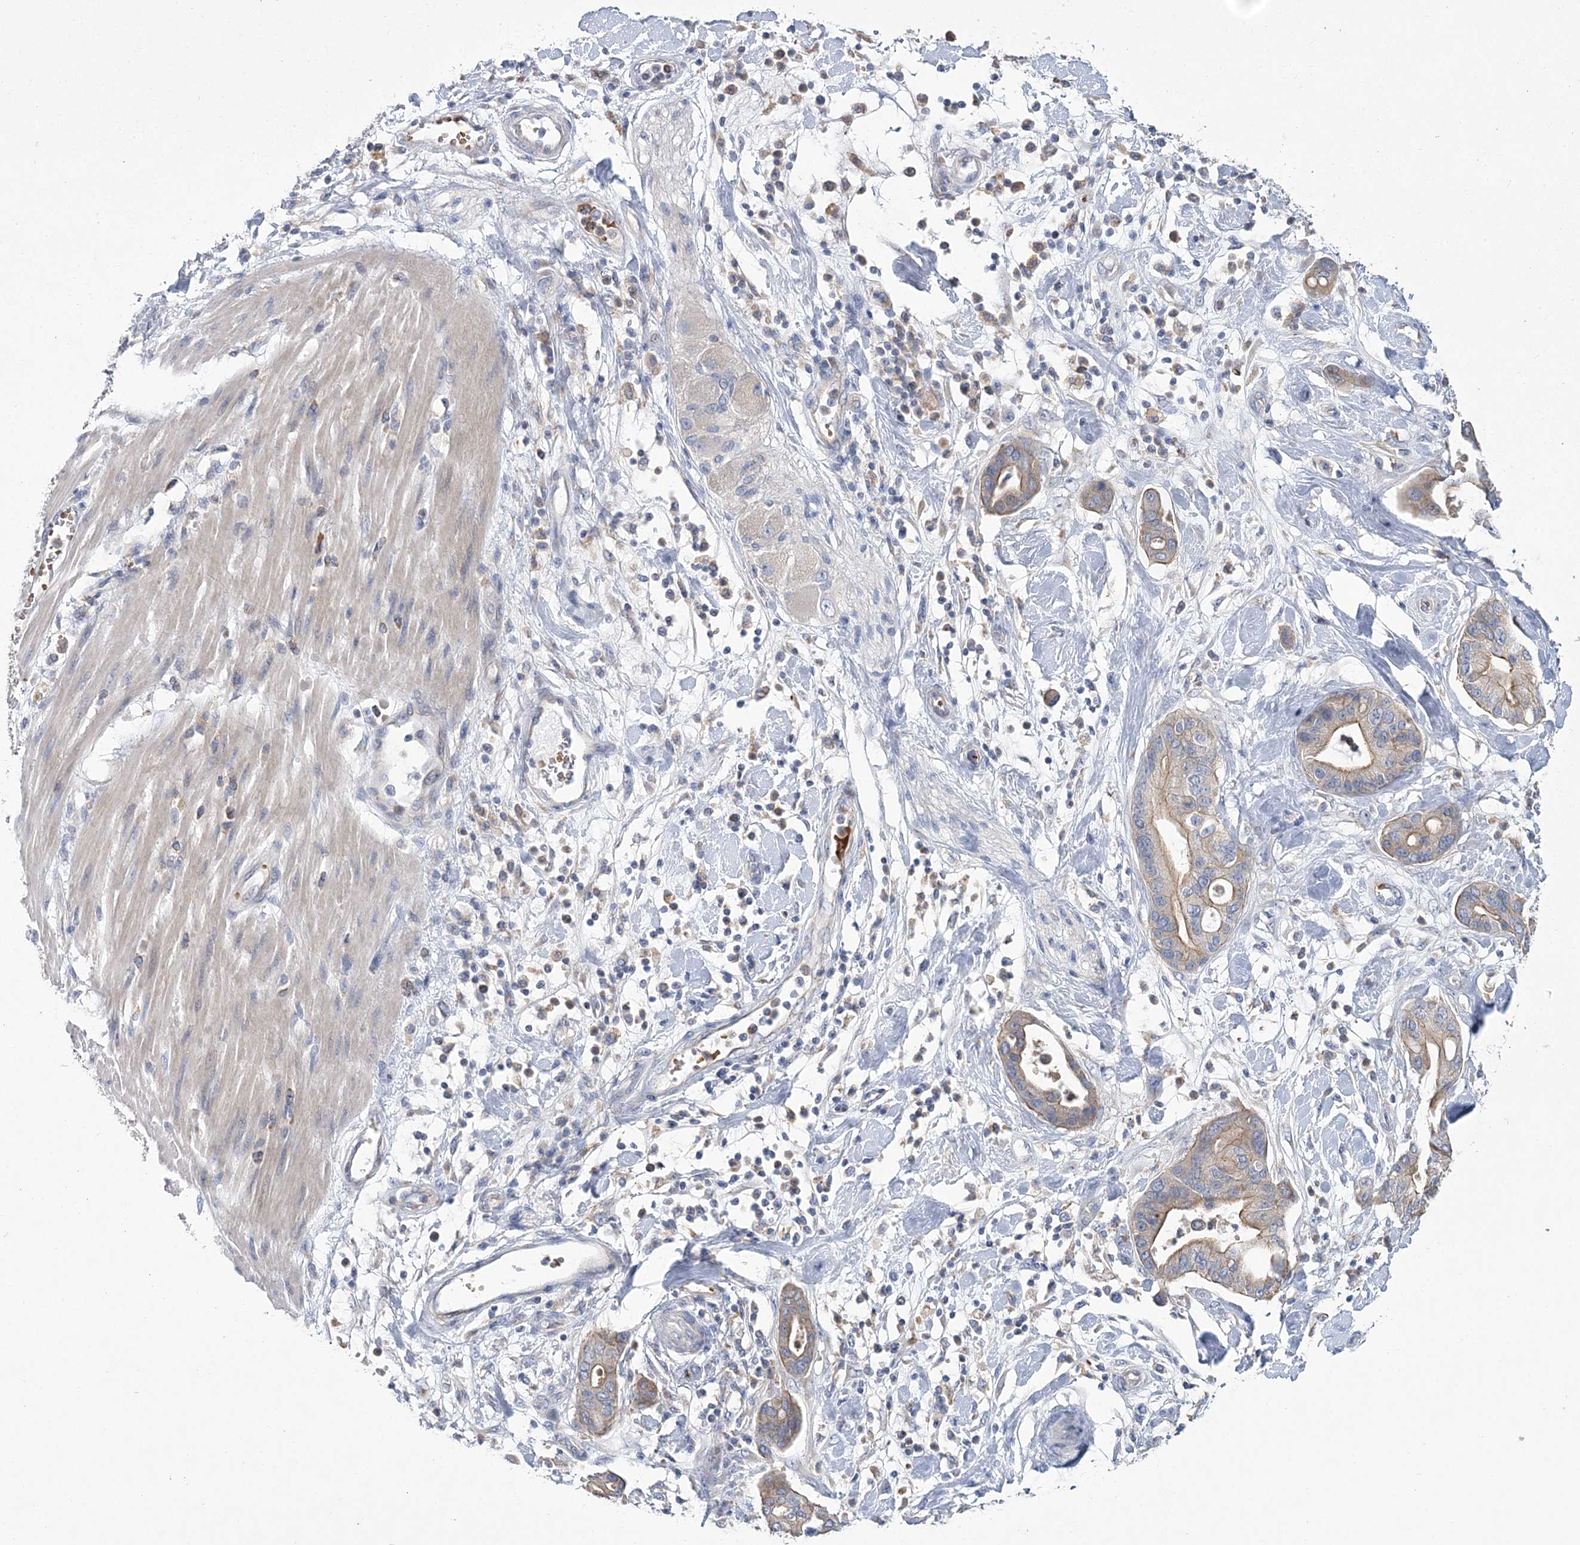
{"staining": {"intensity": "moderate", "quantity": "25%-75%", "location": "cytoplasmic/membranous"}, "tissue": "pancreatic cancer", "cell_type": "Tumor cells", "image_type": "cancer", "snomed": [{"axis": "morphology", "description": "Adenocarcinoma, NOS"}, {"axis": "morphology", "description": "Adenocarcinoma, metastatic, NOS"}, {"axis": "topography", "description": "Lymph node"}, {"axis": "topography", "description": "Pancreas"}, {"axis": "topography", "description": "Duodenum"}], "caption": "Tumor cells reveal medium levels of moderate cytoplasmic/membranous staining in about 25%-75% of cells in pancreatic cancer (adenocarcinoma).", "gene": "ATP11B", "patient": {"sex": "female", "age": 64}}